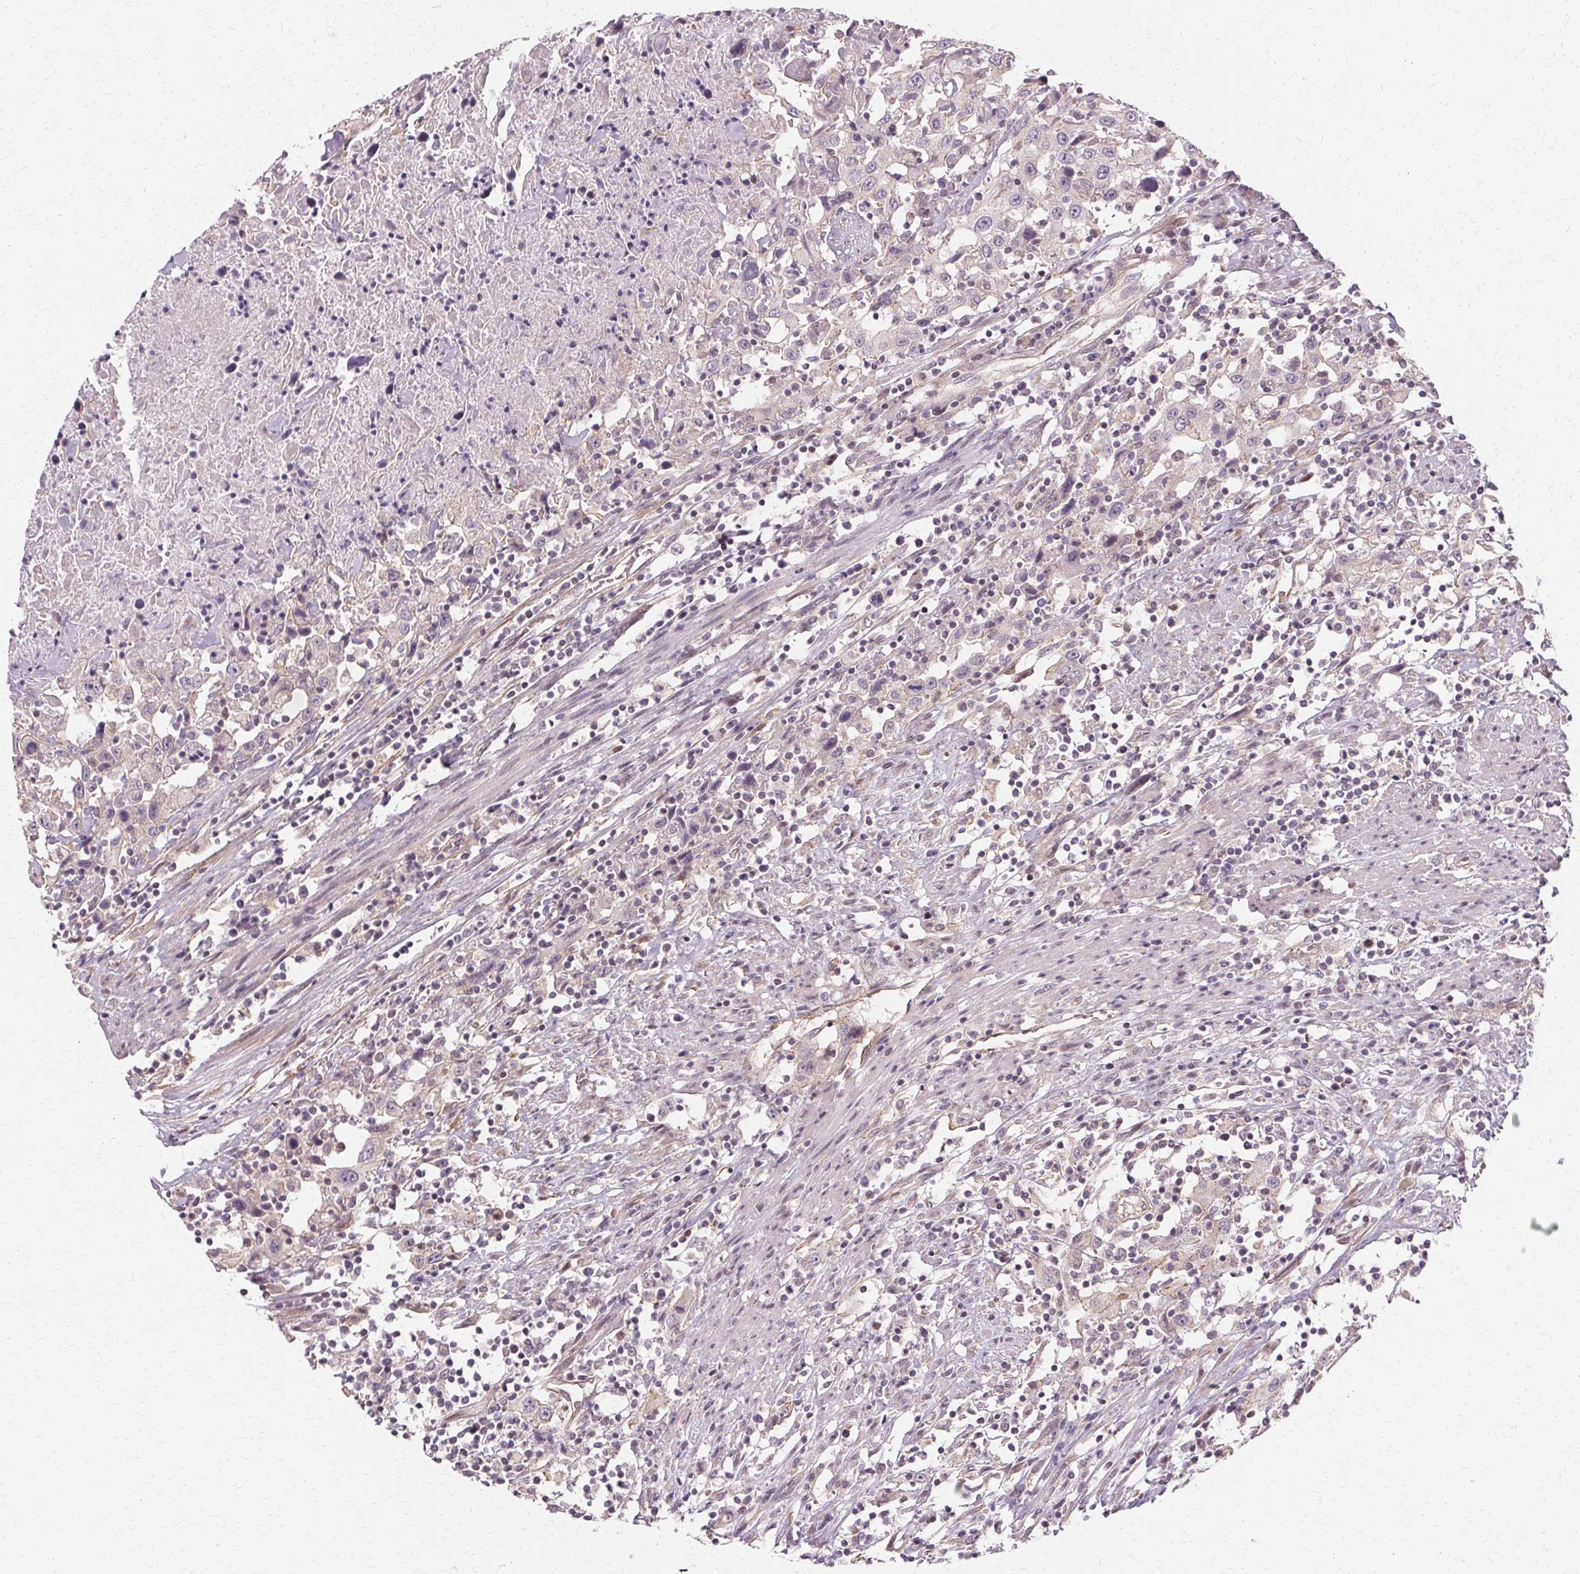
{"staining": {"intensity": "negative", "quantity": "none", "location": "none"}, "tissue": "urothelial cancer", "cell_type": "Tumor cells", "image_type": "cancer", "snomed": [{"axis": "morphology", "description": "Urothelial carcinoma, High grade"}, {"axis": "topography", "description": "Urinary bladder"}], "caption": "Urothelial cancer stained for a protein using immunohistochemistry (IHC) reveals no staining tumor cells.", "gene": "USP8", "patient": {"sex": "male", "age": 61}}